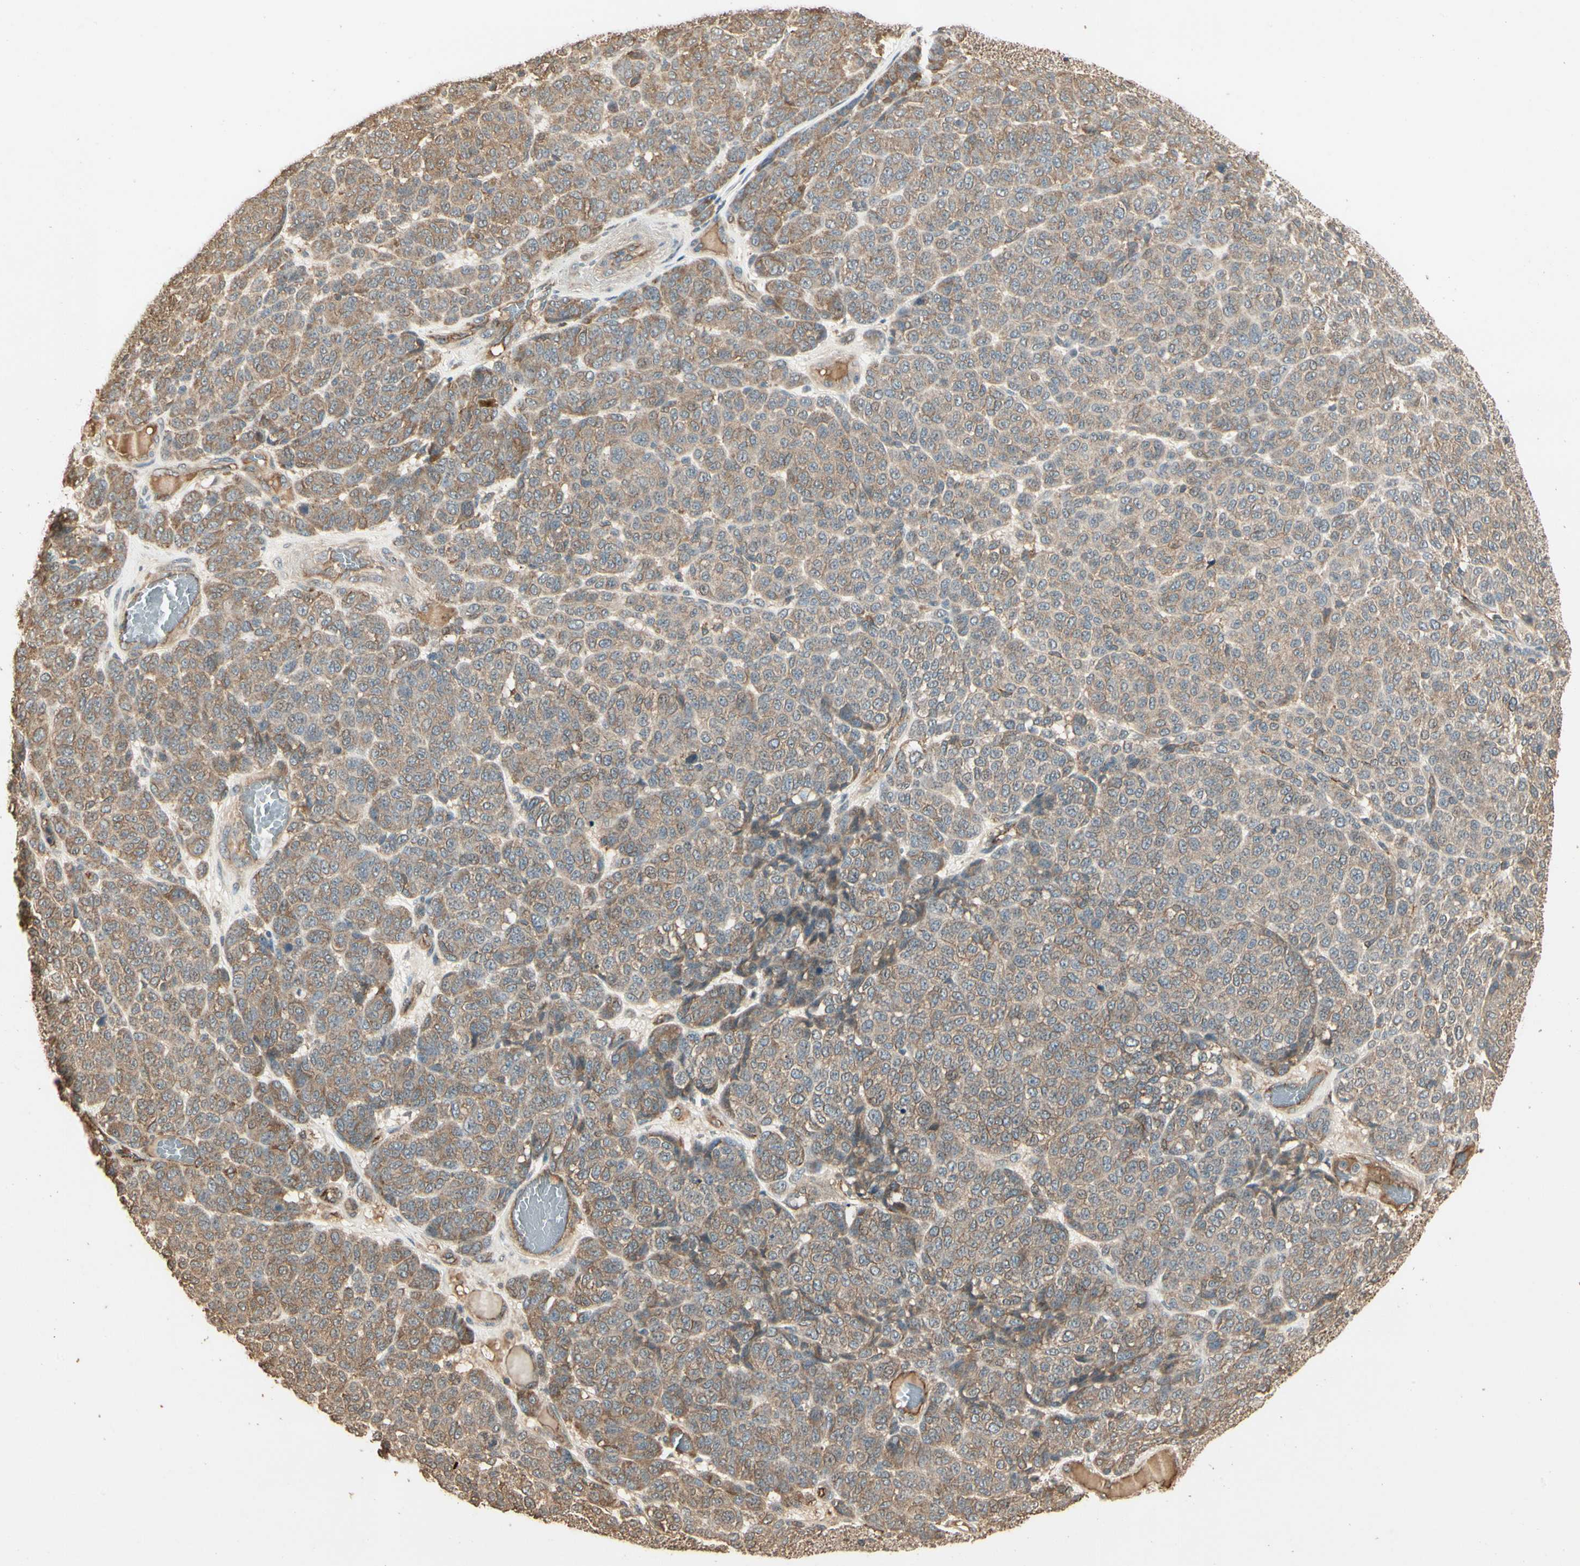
{"staining": {"intensity": "weak", "quantity": ">75%", "location": "cytoplasmic/membranous"}, "tissue": "melanoma", "cell_type": "Tumor cells", "image_type": "cancer", "snomed": [{"axis": "morphology", "description": "Malignant melanoma, NOS"}, {"axis": "topography", "description": "Skin"}], "caption": "About >75% of tumor cells in malignant melanoma demonstrate weak cytoplasmic/membranous protein positivity as visualized by brown immunohistochemical staining.", "gene": "RNF180", "patient": {"sex": "male", "age": 59}}